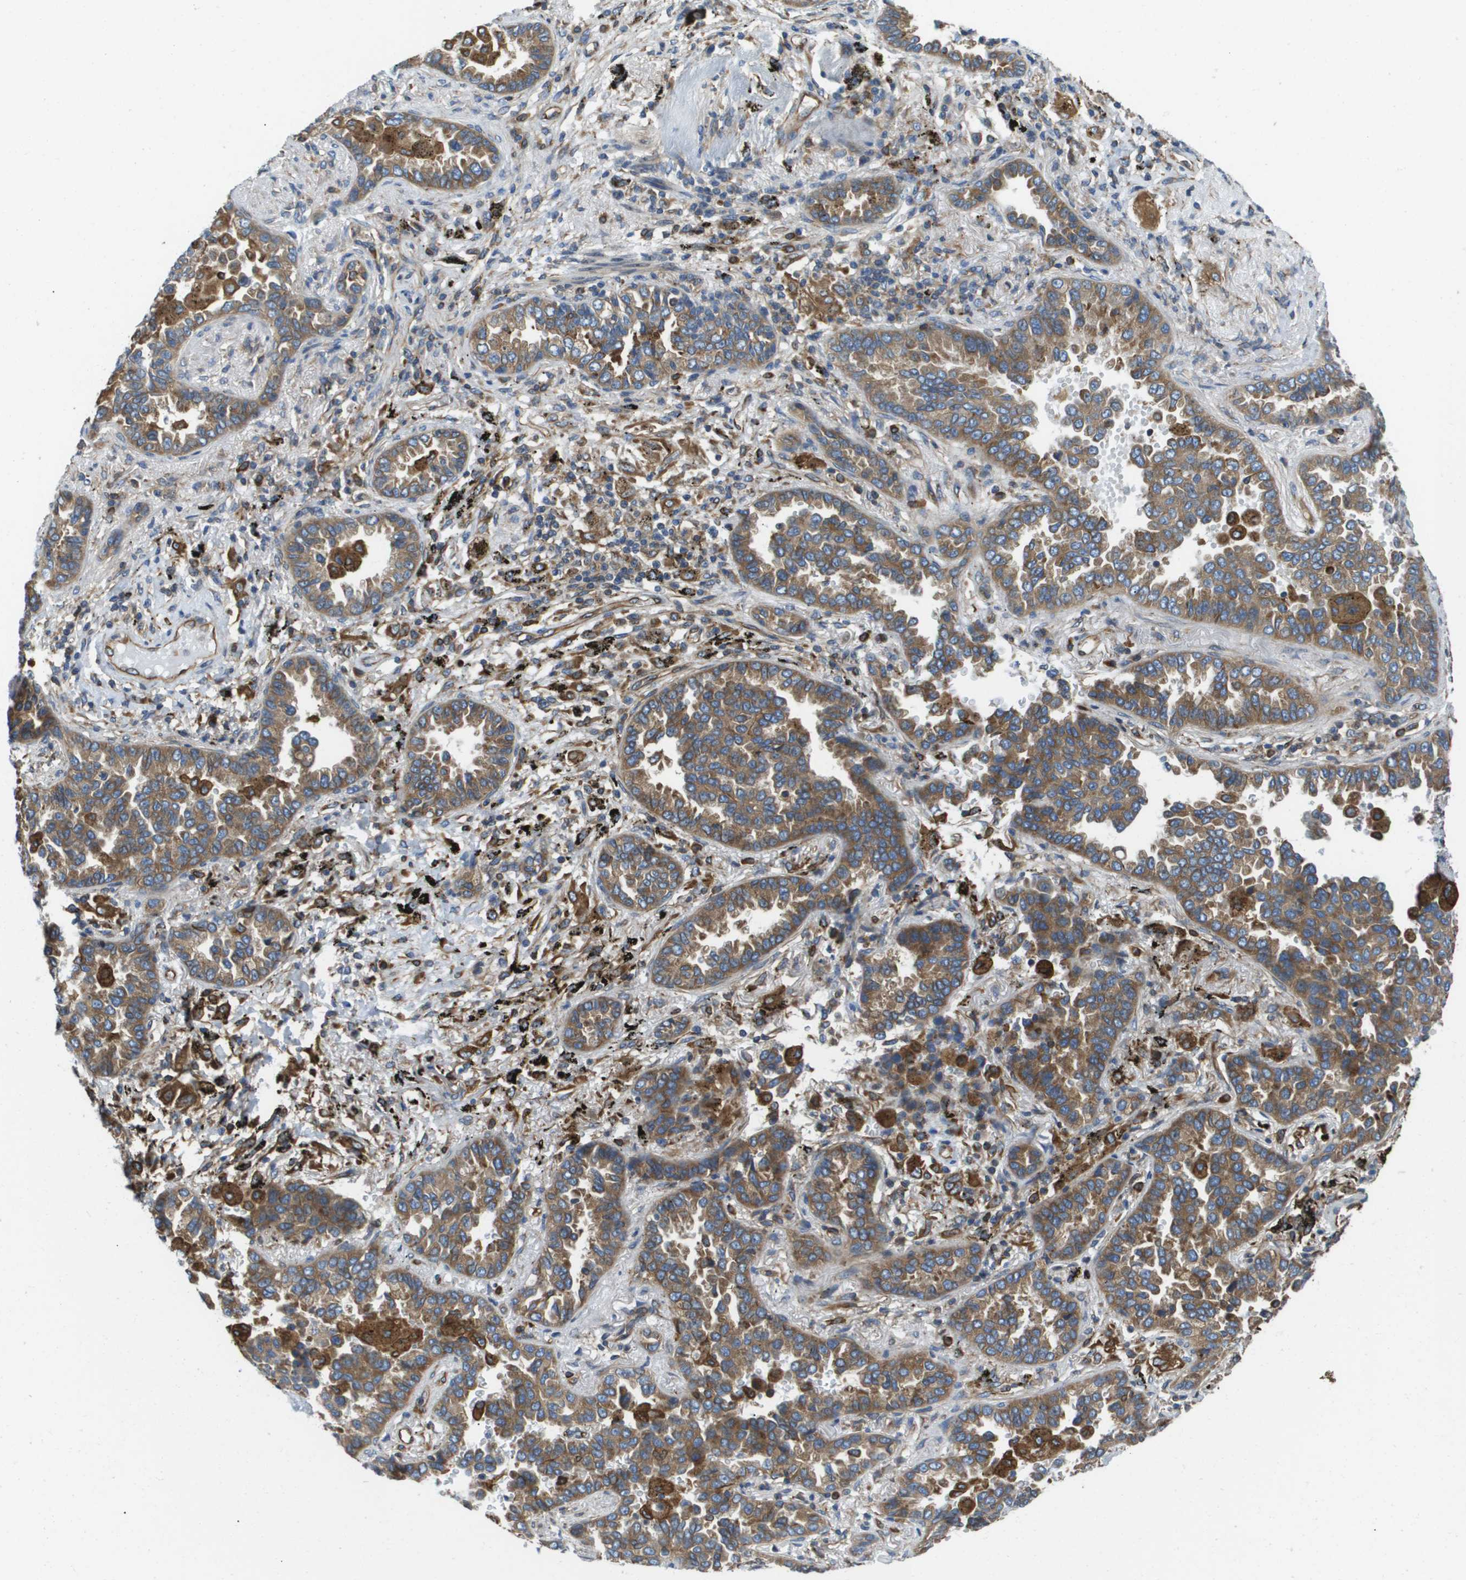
{"staining": {"intensity": "moderate", "quantity": ">75%", "location": "cytoplasmic/membranous"}, "tissue": "lung cancer", "cell_type": "Tumor cells", "image_type": "cancer", "snomed": [{"axis": "morphology", "description": "Normal tissue, NOS"}, {"axis": "morphology", "description": "Adenocarcinoma, NOS"}, {"axis": "topography", "description": "Lung"}], "caption": "Immunohistochemical staining of lung cancer demonstrates medium levels of moderate cytoplasmic/membranous staining in about >75% of tumor cells.", "gene": "HSD17B12", "patient": {"sex": "male", "age": 59}}